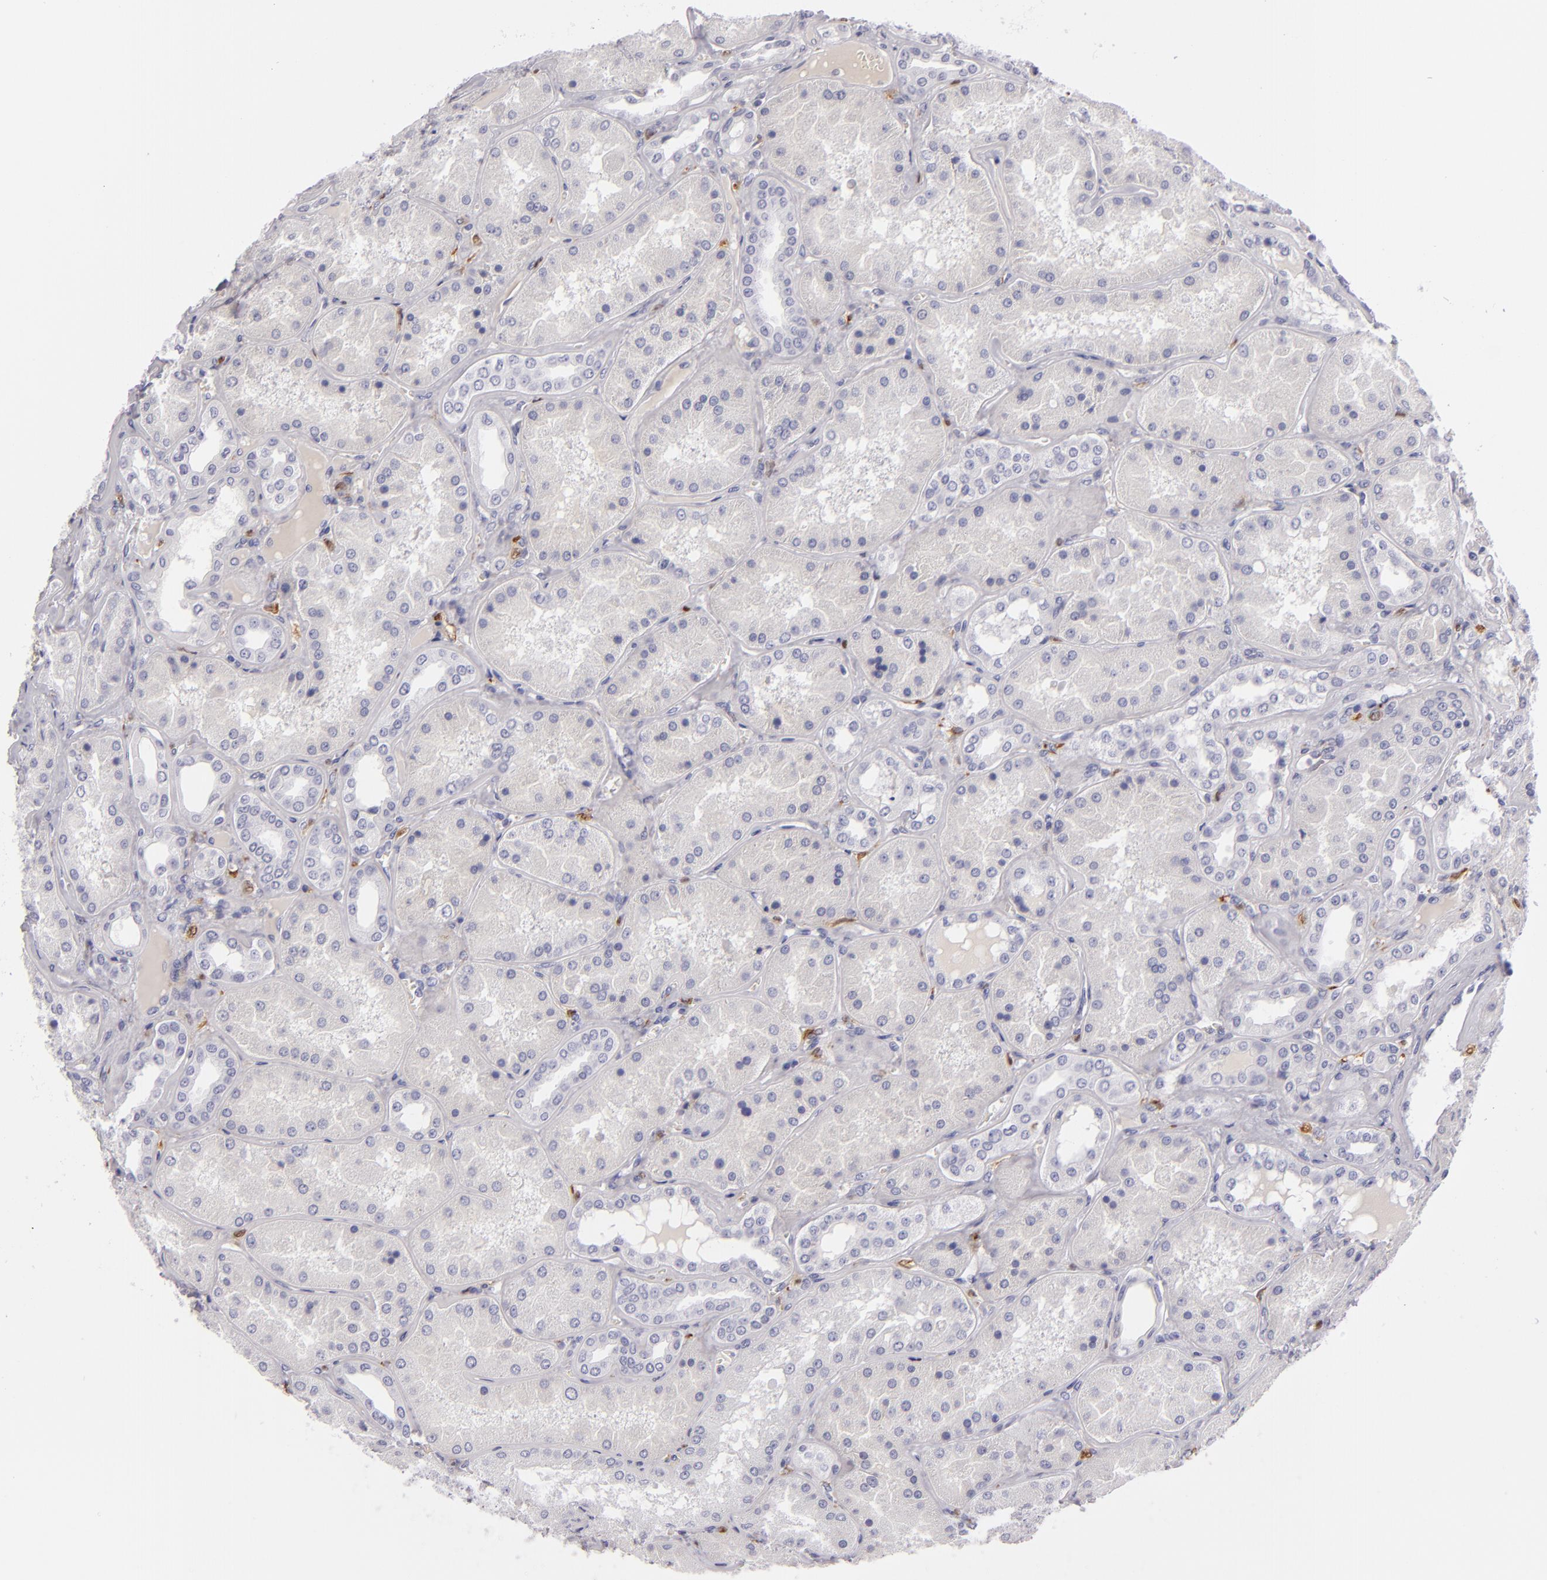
{"staining": {"intensity": "negative", "quantity": "none", "location": "none"}, "tissue": "kidney", "cell_type": "Cells in glomeruli", "image_type": "normal", "snomed": [{"axis": "morphology", "description": "Normal tissue, NOS"}, {"axis": "topography", "description": "Kidney"}], "caption": "This is an immunohistochemistry histopathology image of unremarkable kidney. There is no expression in cells in glomeruli.", "gene": "F13A1", "patient": {"sex": "female", "age": 56}}